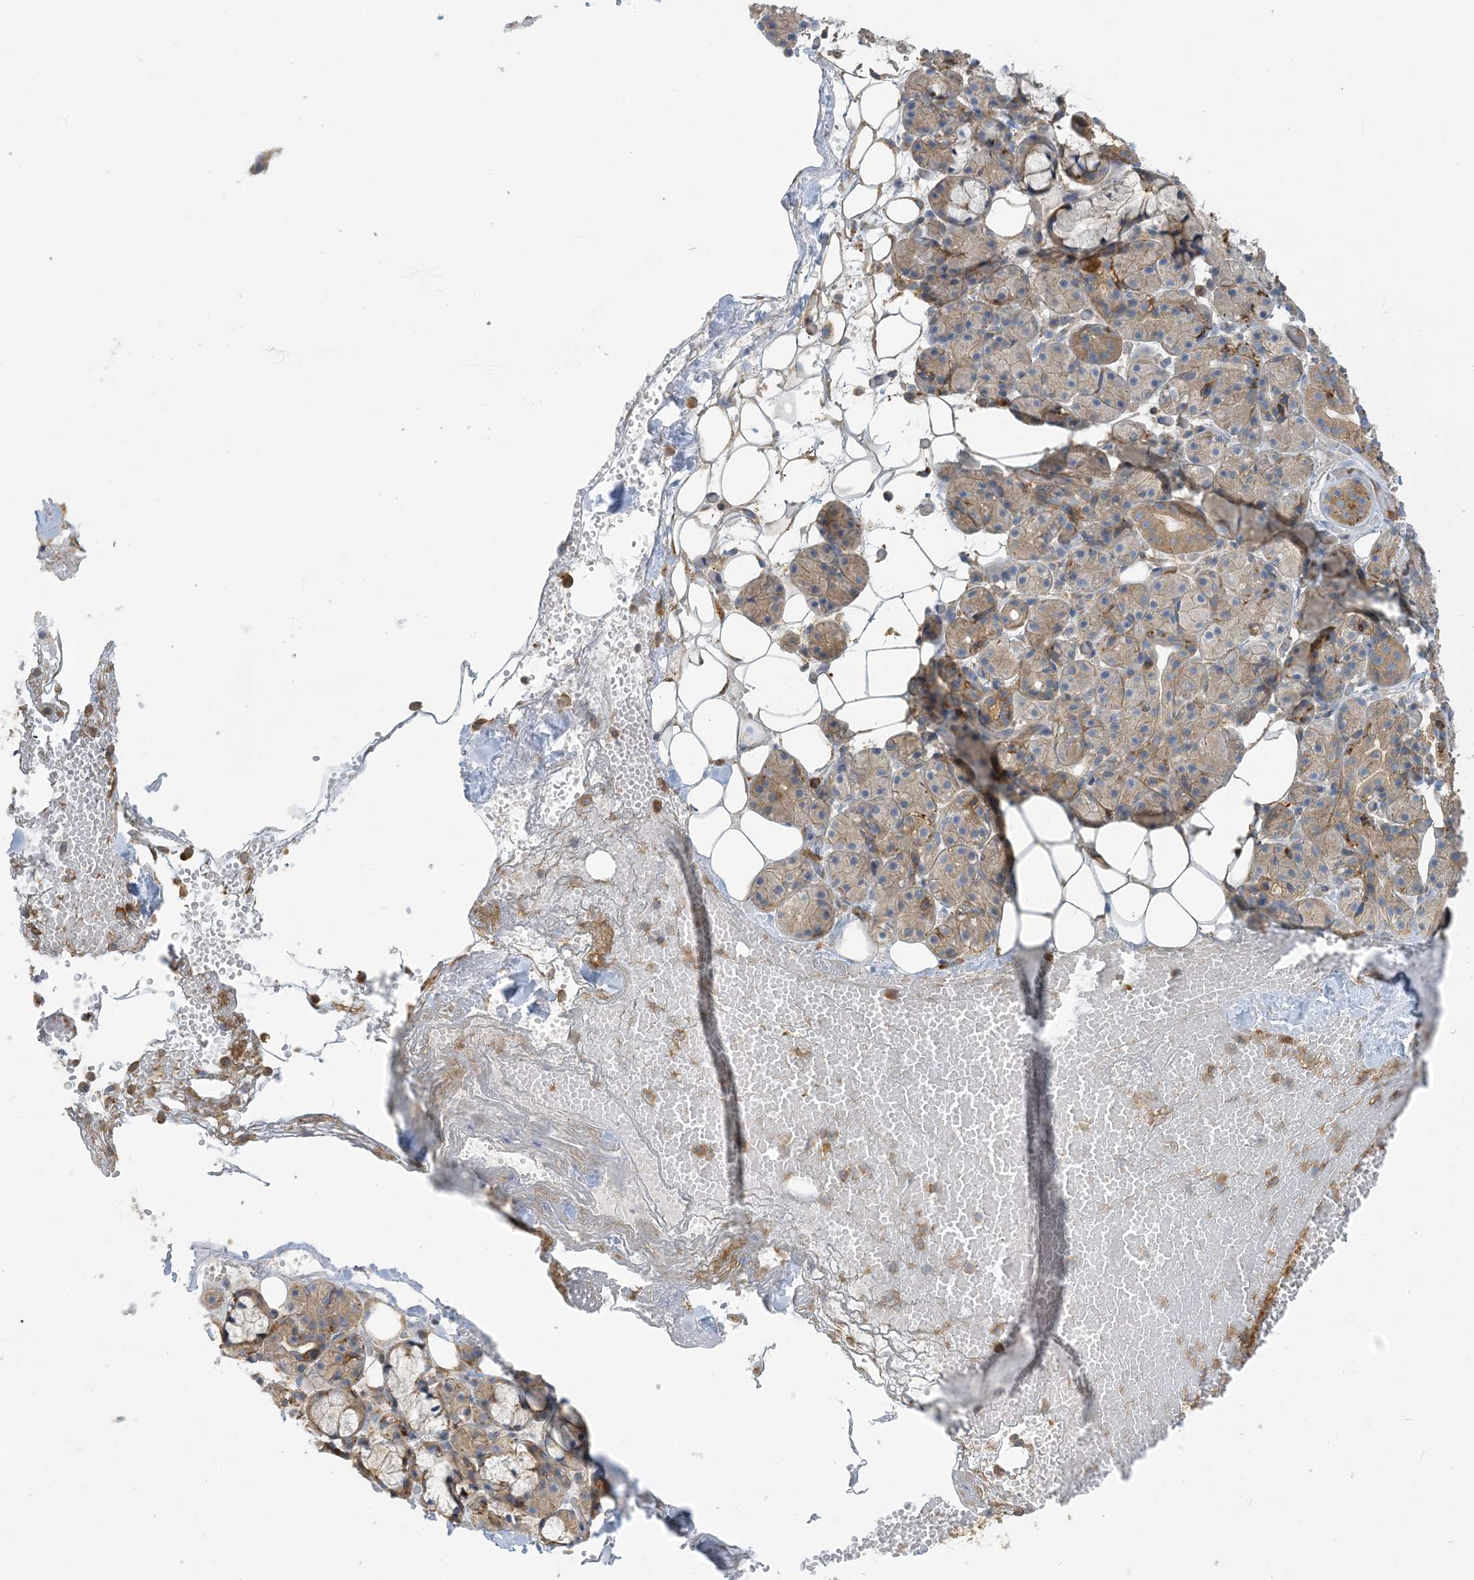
{"staining": {"intensity": "weak", "quantity": "25%-75%", "location": "cytoplasmic/membranous"}, "tissue": "salivary gland", "cell_type": "Glandular cells", "image_type": "normal", "snomed": [{"axis": "morphology", "description": "Normal tissue, NOS"}, {"axis": "topography", "description": "Salivary gland"}], "caption": "Benign salivary gland was stained to show a protein in brown. There is low levels of weak cytoplasmic/membranous staining in about 25%-75% of glandular cells.", "gene": "SFMBT2", "patient": {"sex": "male", "age": 63}}